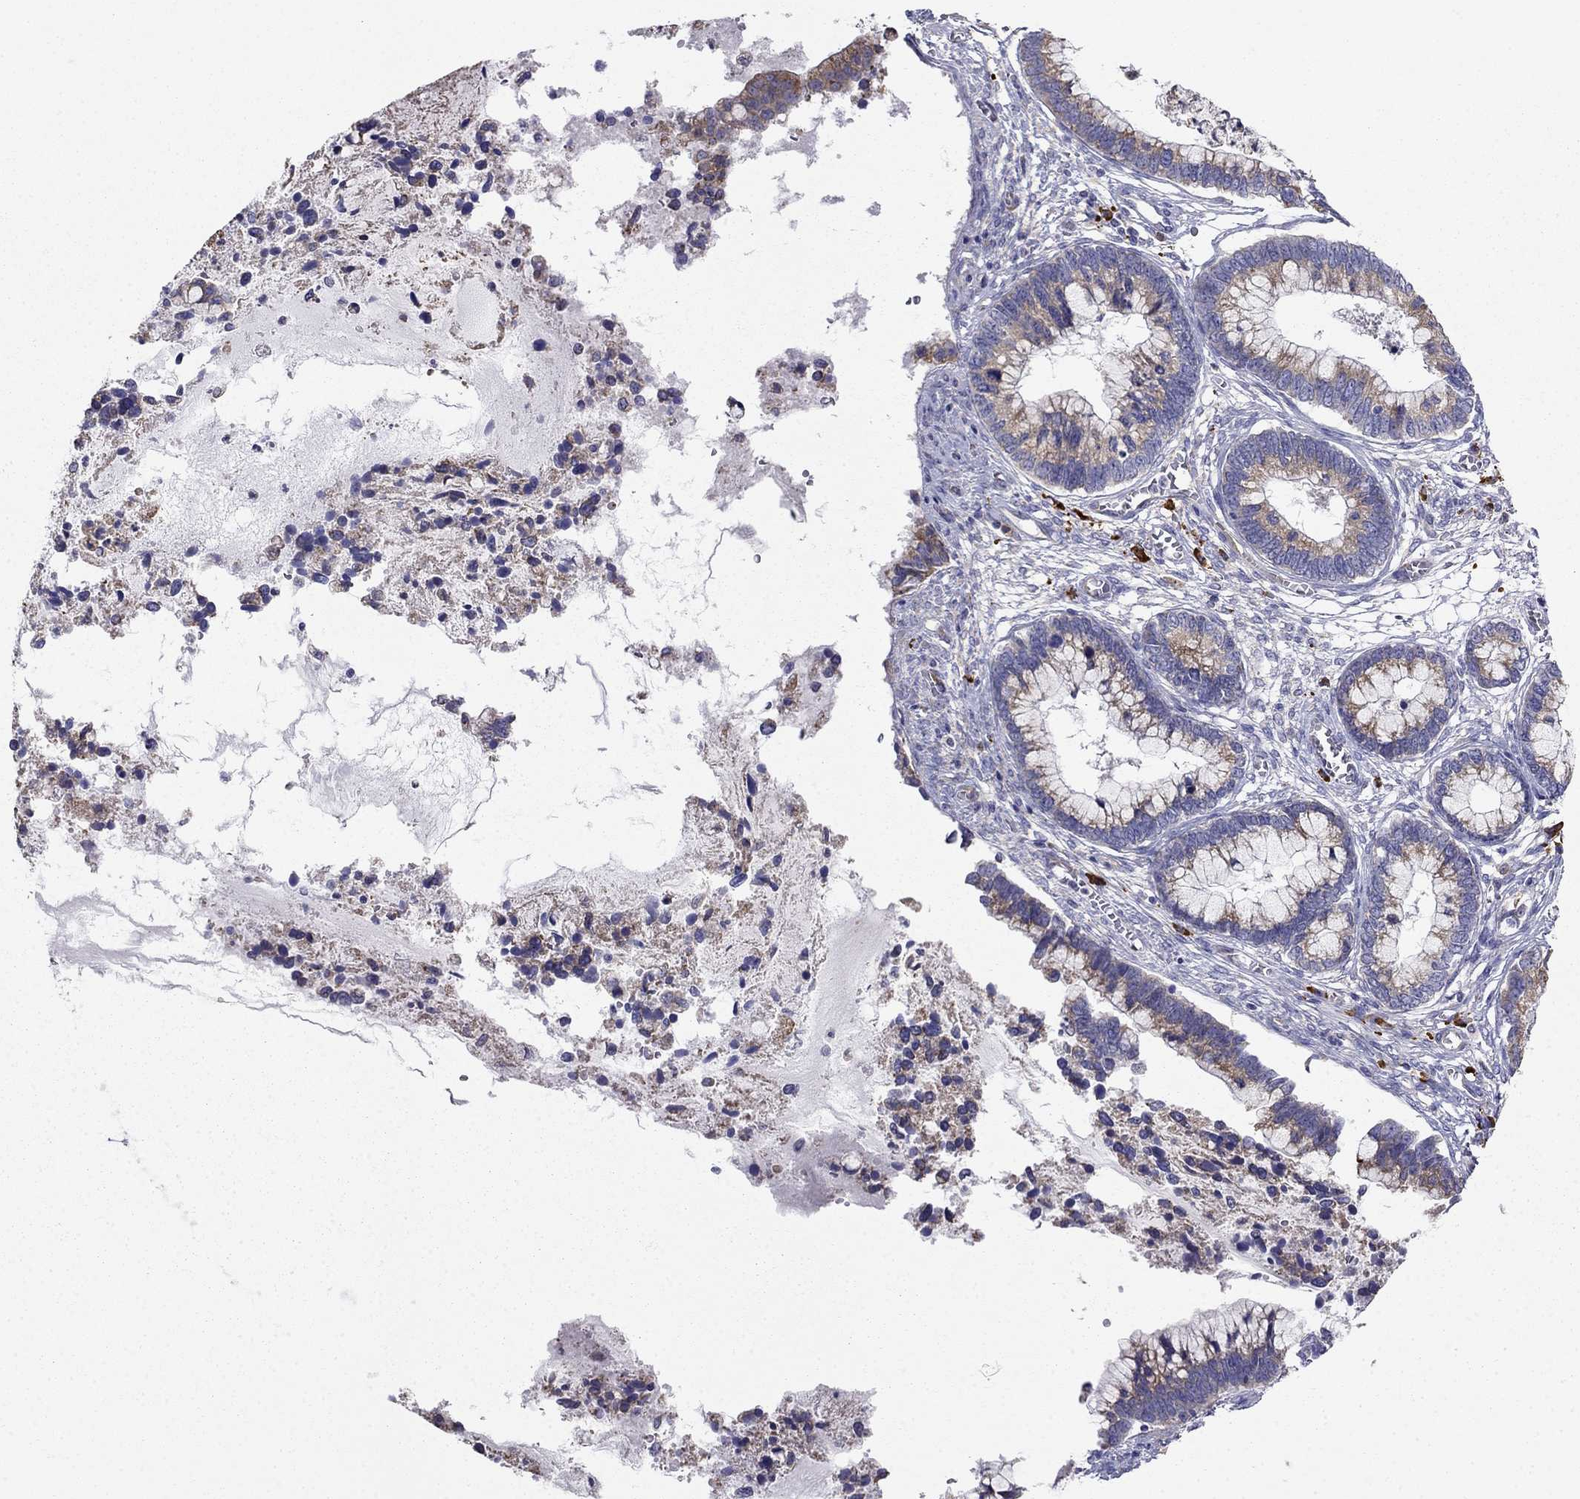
{"staining": {"intensity": "moderate", "quantity": ">75%", "location": "cytoplasmic/membranous"}, "tissue": "cervical cancer", "cell_type": "Tumor cells", "image_type": "cancer", "snomed": [{"axis": "morphology", "description": "Adenocarcinoma, NOS"}, {"axis": "topography", "description": "Cervix"}], "caption": "Moderate cytoplasmic/membranous positivity is identified in approximately >75% of tumor cells in cervical cancer (adenocarcinoma).", "gene": "LONRF2", "patient": {"sex": "female", "age": 44}}